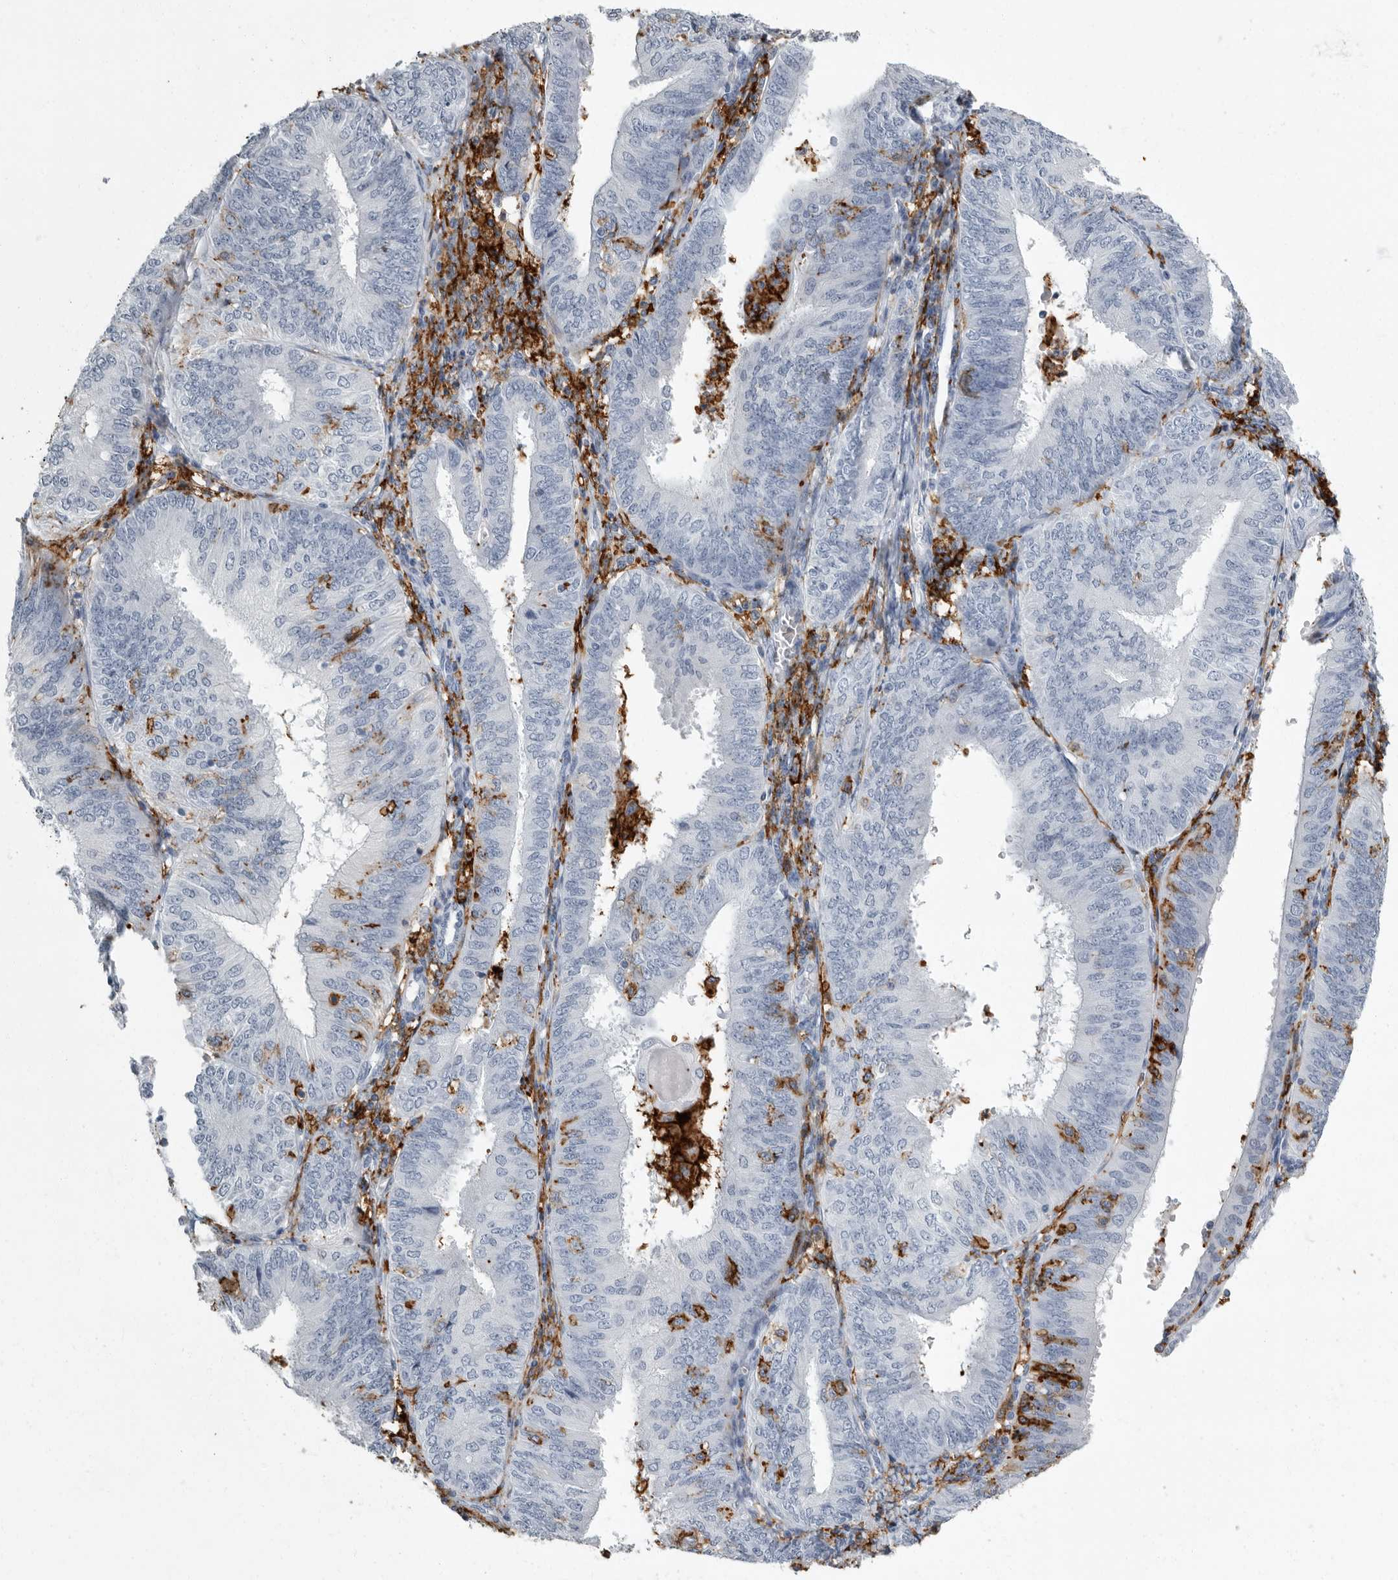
{"staining": {"intensity": "negative", "quantity": "none", "location": "none"}, "tissue": "endometrial cancer", "cell_type": "Tumor cells", "image_type": "cancer", "snomed": [{"axis": "morphology", "description": "Adenocarcinoma, NOS"}, {"axis": "topography", "description": "Endometrium"}], "caption": "High magnification brightfield microscopy of adenocarcinoma (endometrial) stained with DAB (brown) and counterstained with hematoxylin (blue): tumor cells show no significant positivity.", "gene": "FCER1G", "patient": {"sex": "female", "age": 58}}